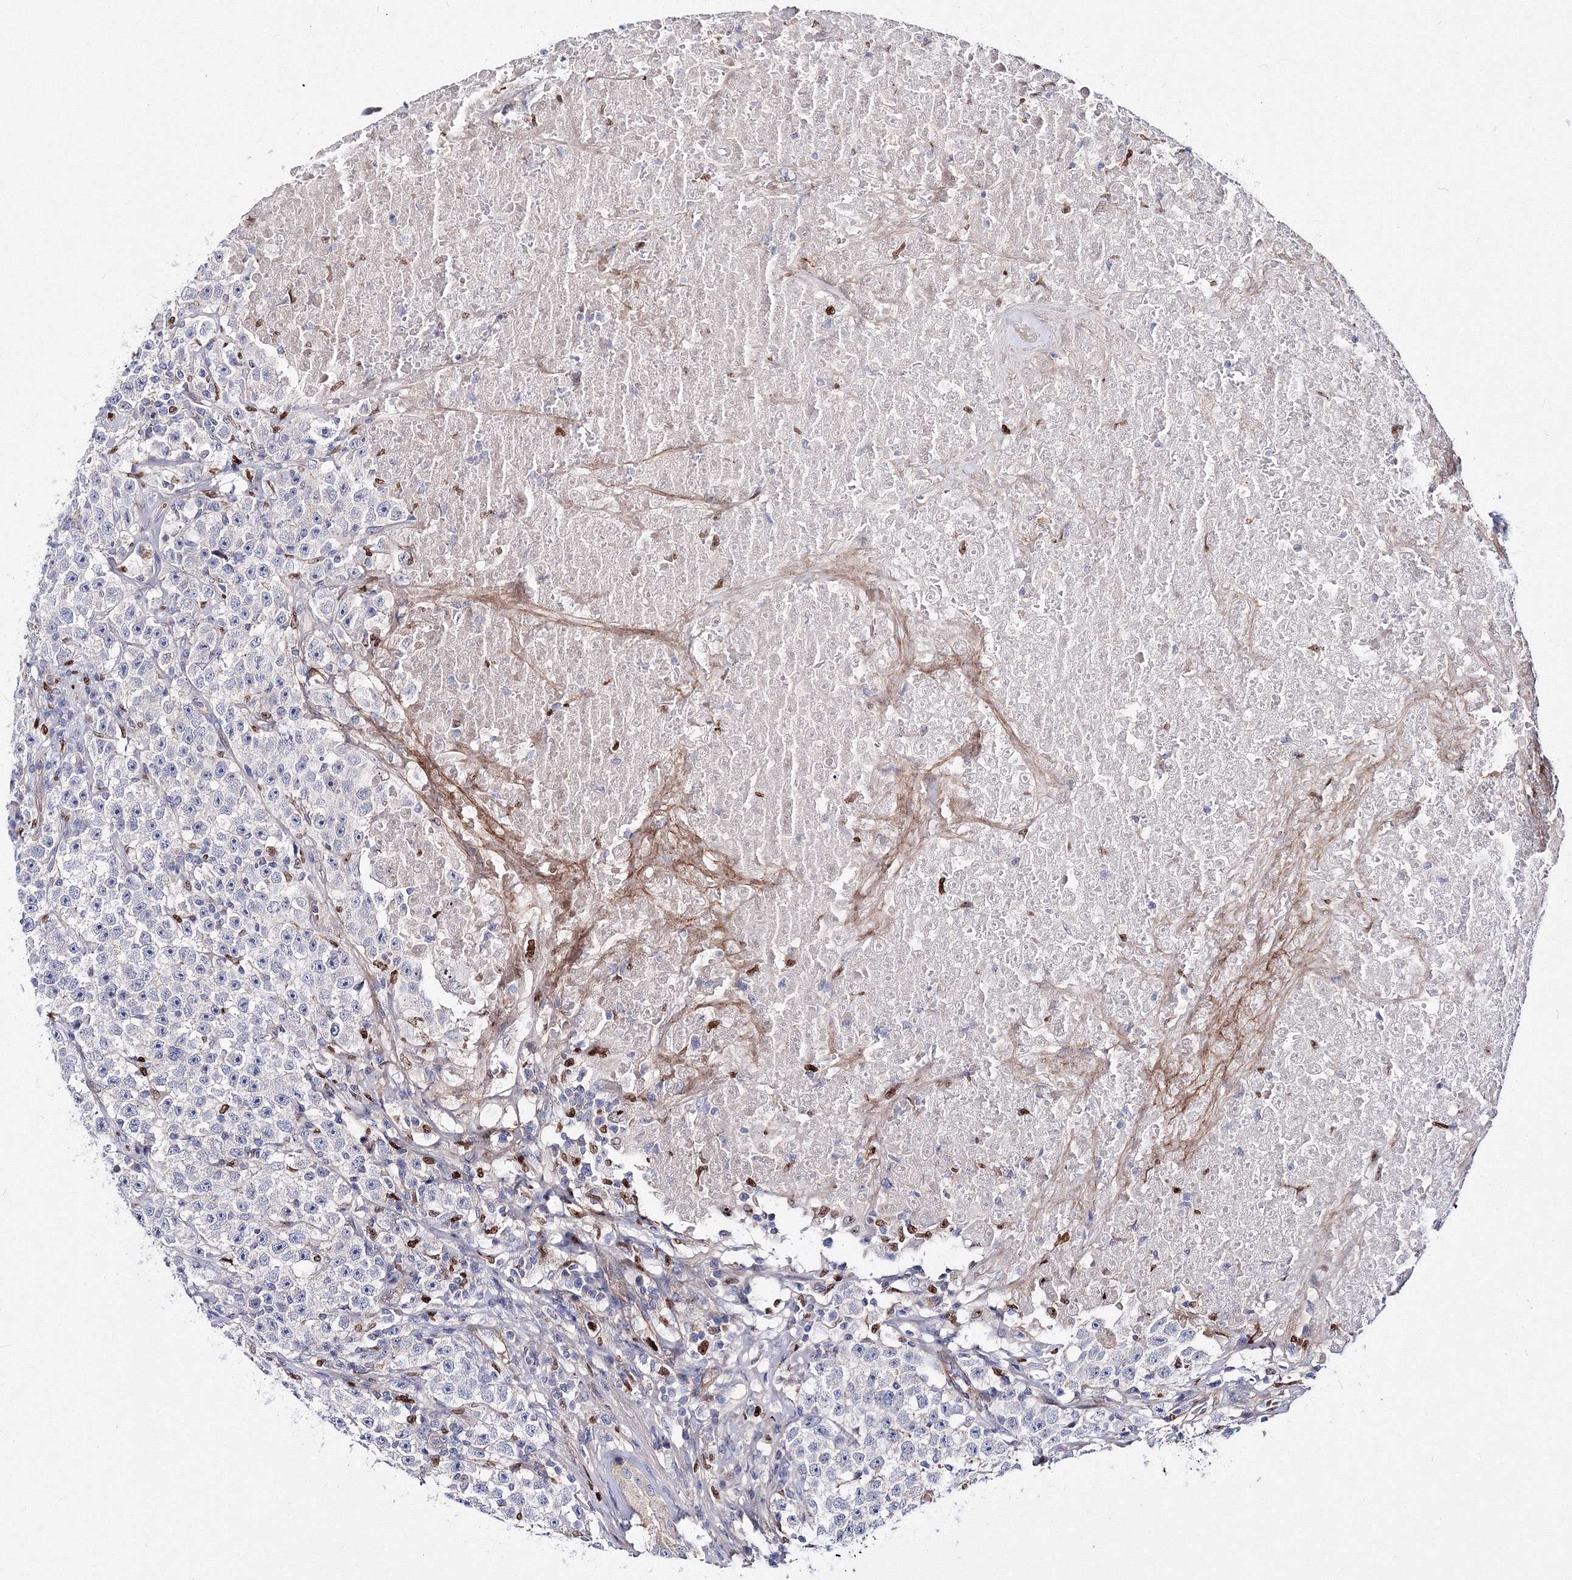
{"staining": {"intensity": "negative", "quantity": "none", "location": "none"}, "tissue": "testis cancer", "cell_type": "Tumor cells", "image_type": "cancer", "snomed": [{"axis": "morphology", "description": "Seminoma, NOS"}, {"axis": "topography", "description": "Testis"}], "caption": "Immunohistochemistry (IHC) image of neoplastic tissue: seminoma (testis) stained with DAB shows no significant protein staining in tumor cells.", "gene": "C11orf52", "patient": {"sex": "male", "age": 22}}